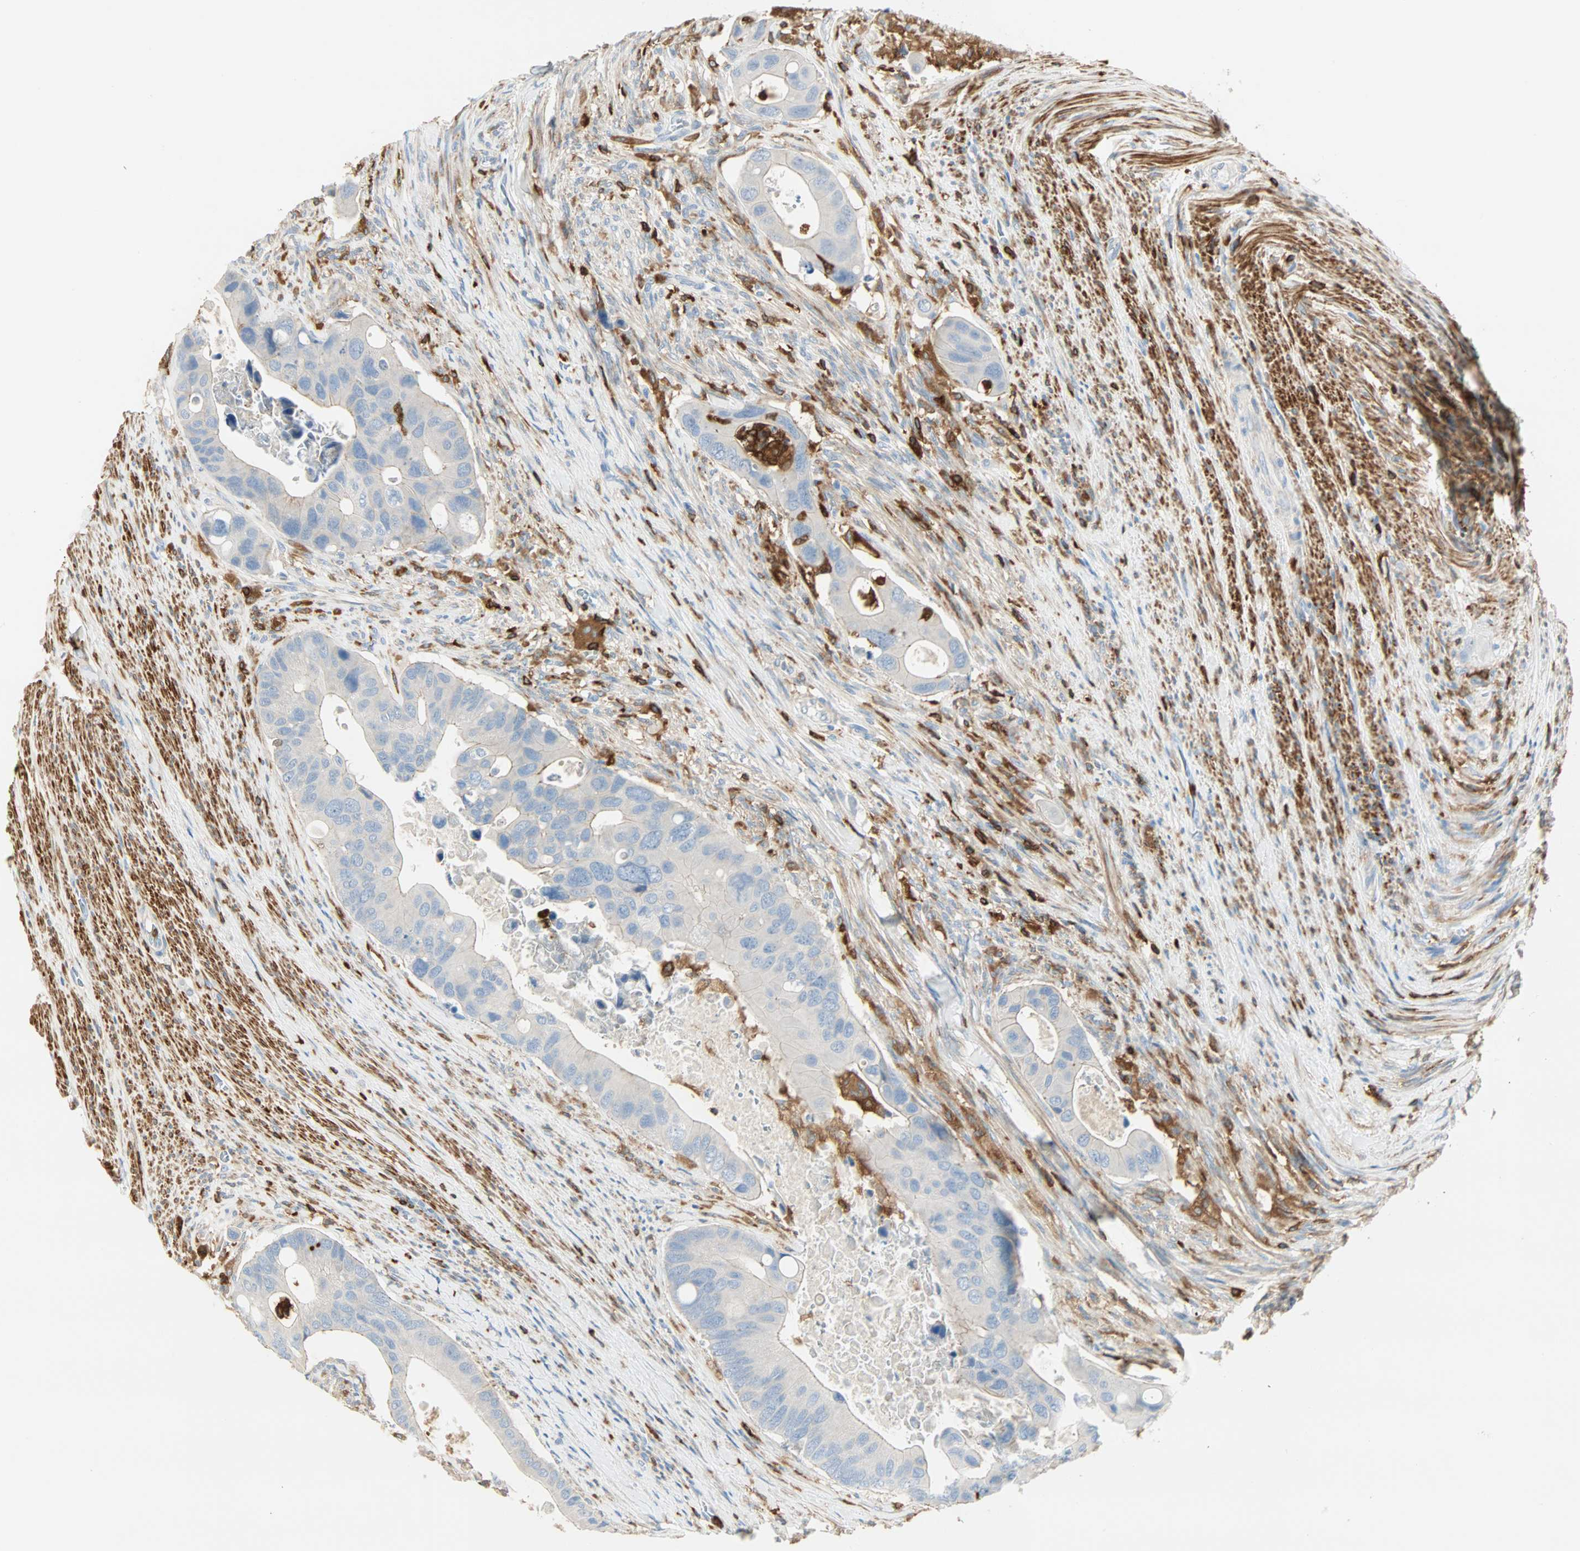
{"staining": {"intensity": "negative", "quantity": "none", "location": "none"}, "tissue": "colorectal cancer", "cell_type": "Tumor cells", "image_type": "cancer", "snomed": [{"axis": "morphology", "description": "Adenocarcinoma, NOS"}, {"axis": "topography", "description": "Rectum"}], "caption": "Immunohistochemistry (IHC) of colorectal cancer (adenocarcinoma) shows no positivity in tumor cells. (DAB IHC, high magnification).", "gene": "FMNL1", "patient": {"sex": "female", "age": 57}}